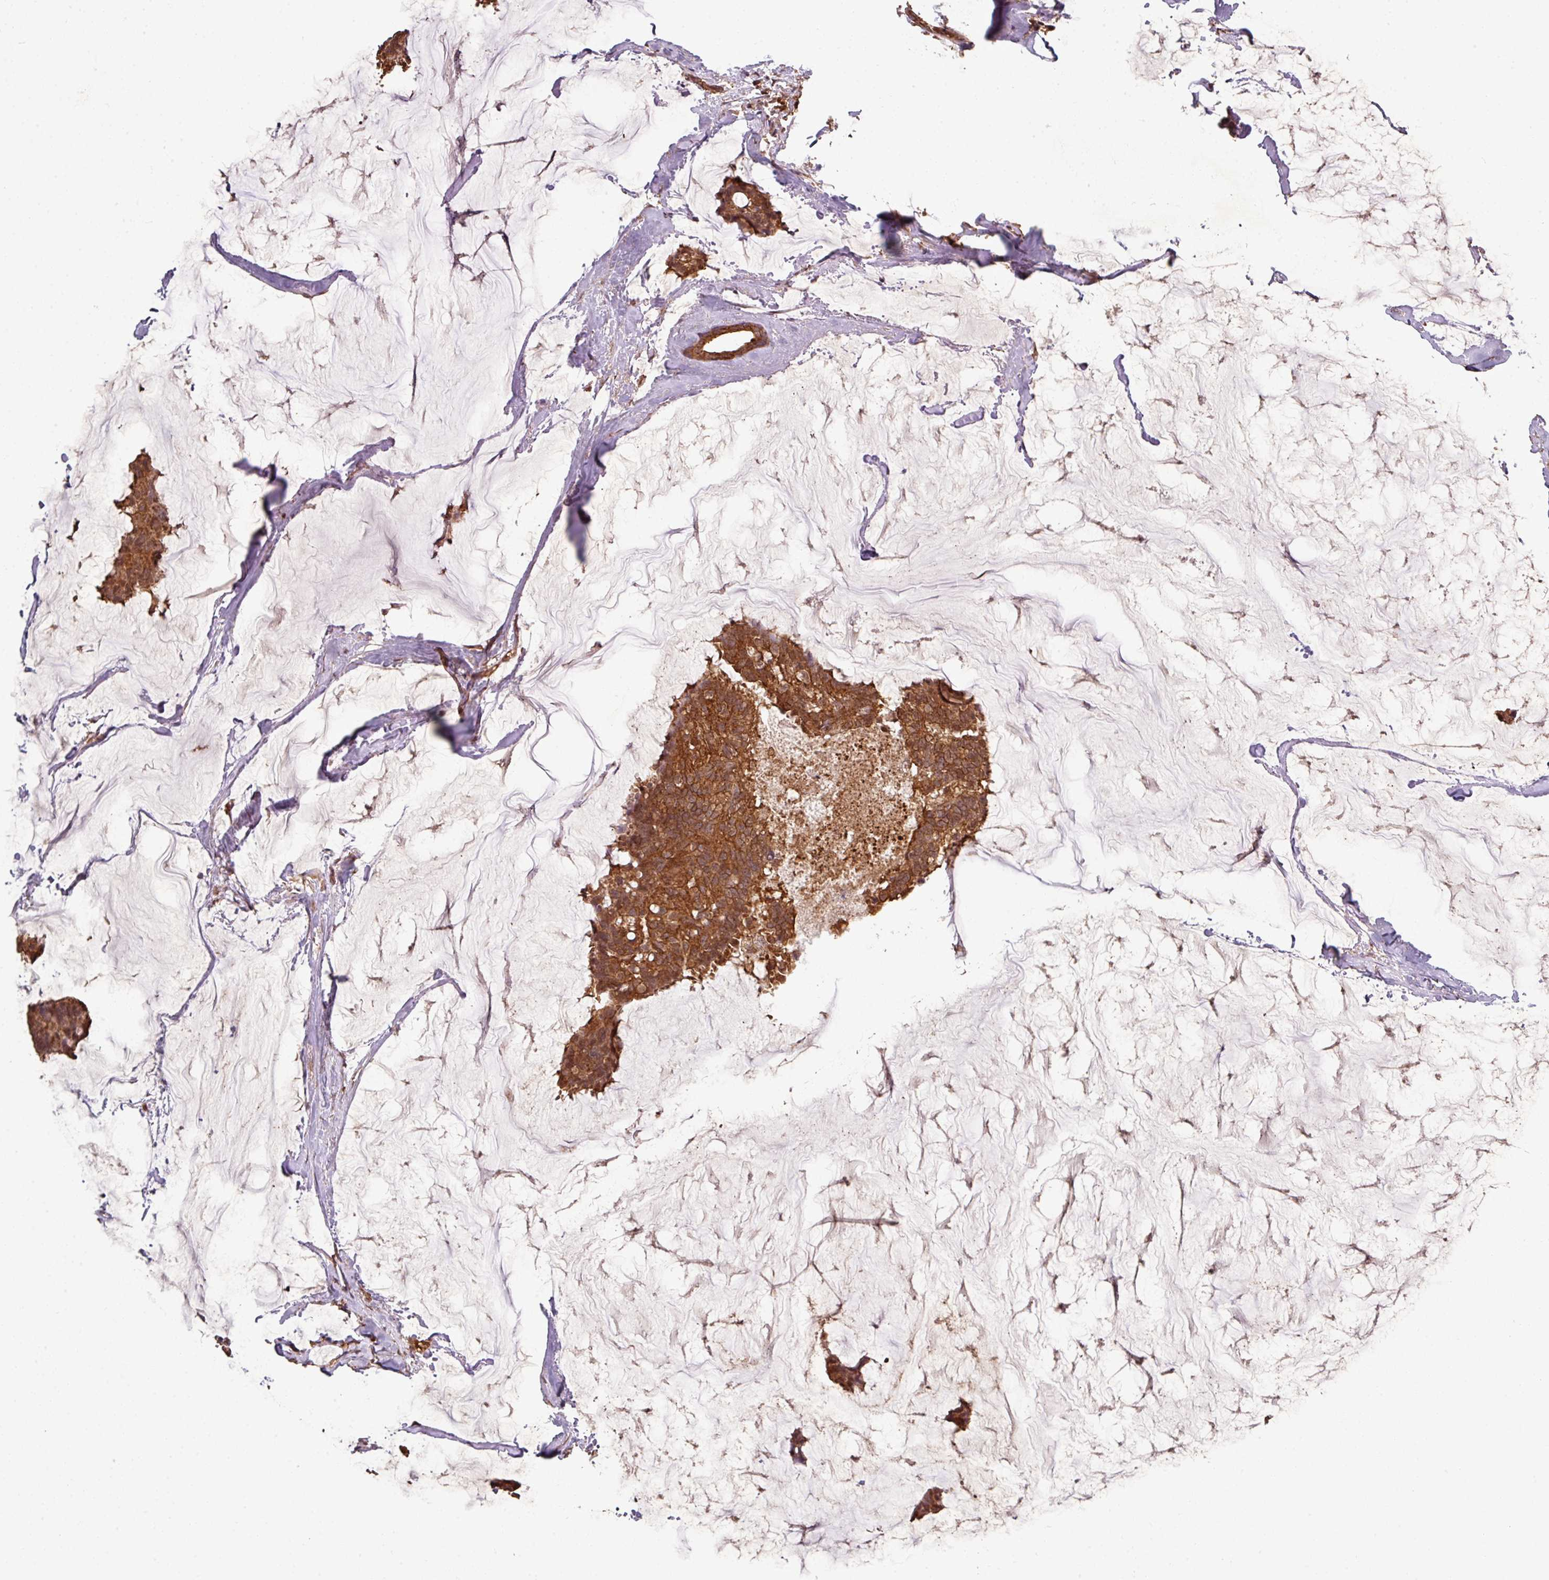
{"staining": {"intensity": "moderate", "quantity": ">75%", "location": "cytoplasmic/membranous,nuclear"}, "tissue": "breast cancer", "cell_type": "Tumor cells", "image_type": "cancer", "snomed": [{"axis": "morphology", "description": "Duct carcinoma"}, {"axis": "topography", "description": "Breast"}], "caption": "Protein staining of invasive ductal carcinoma (breast) tissue reveals moderate cytoplasmic/membranous and nuclear staining in about >75% of tumor cells.", "gene": "NHSL2", "patient": {"sex": "female", "age": 93}}